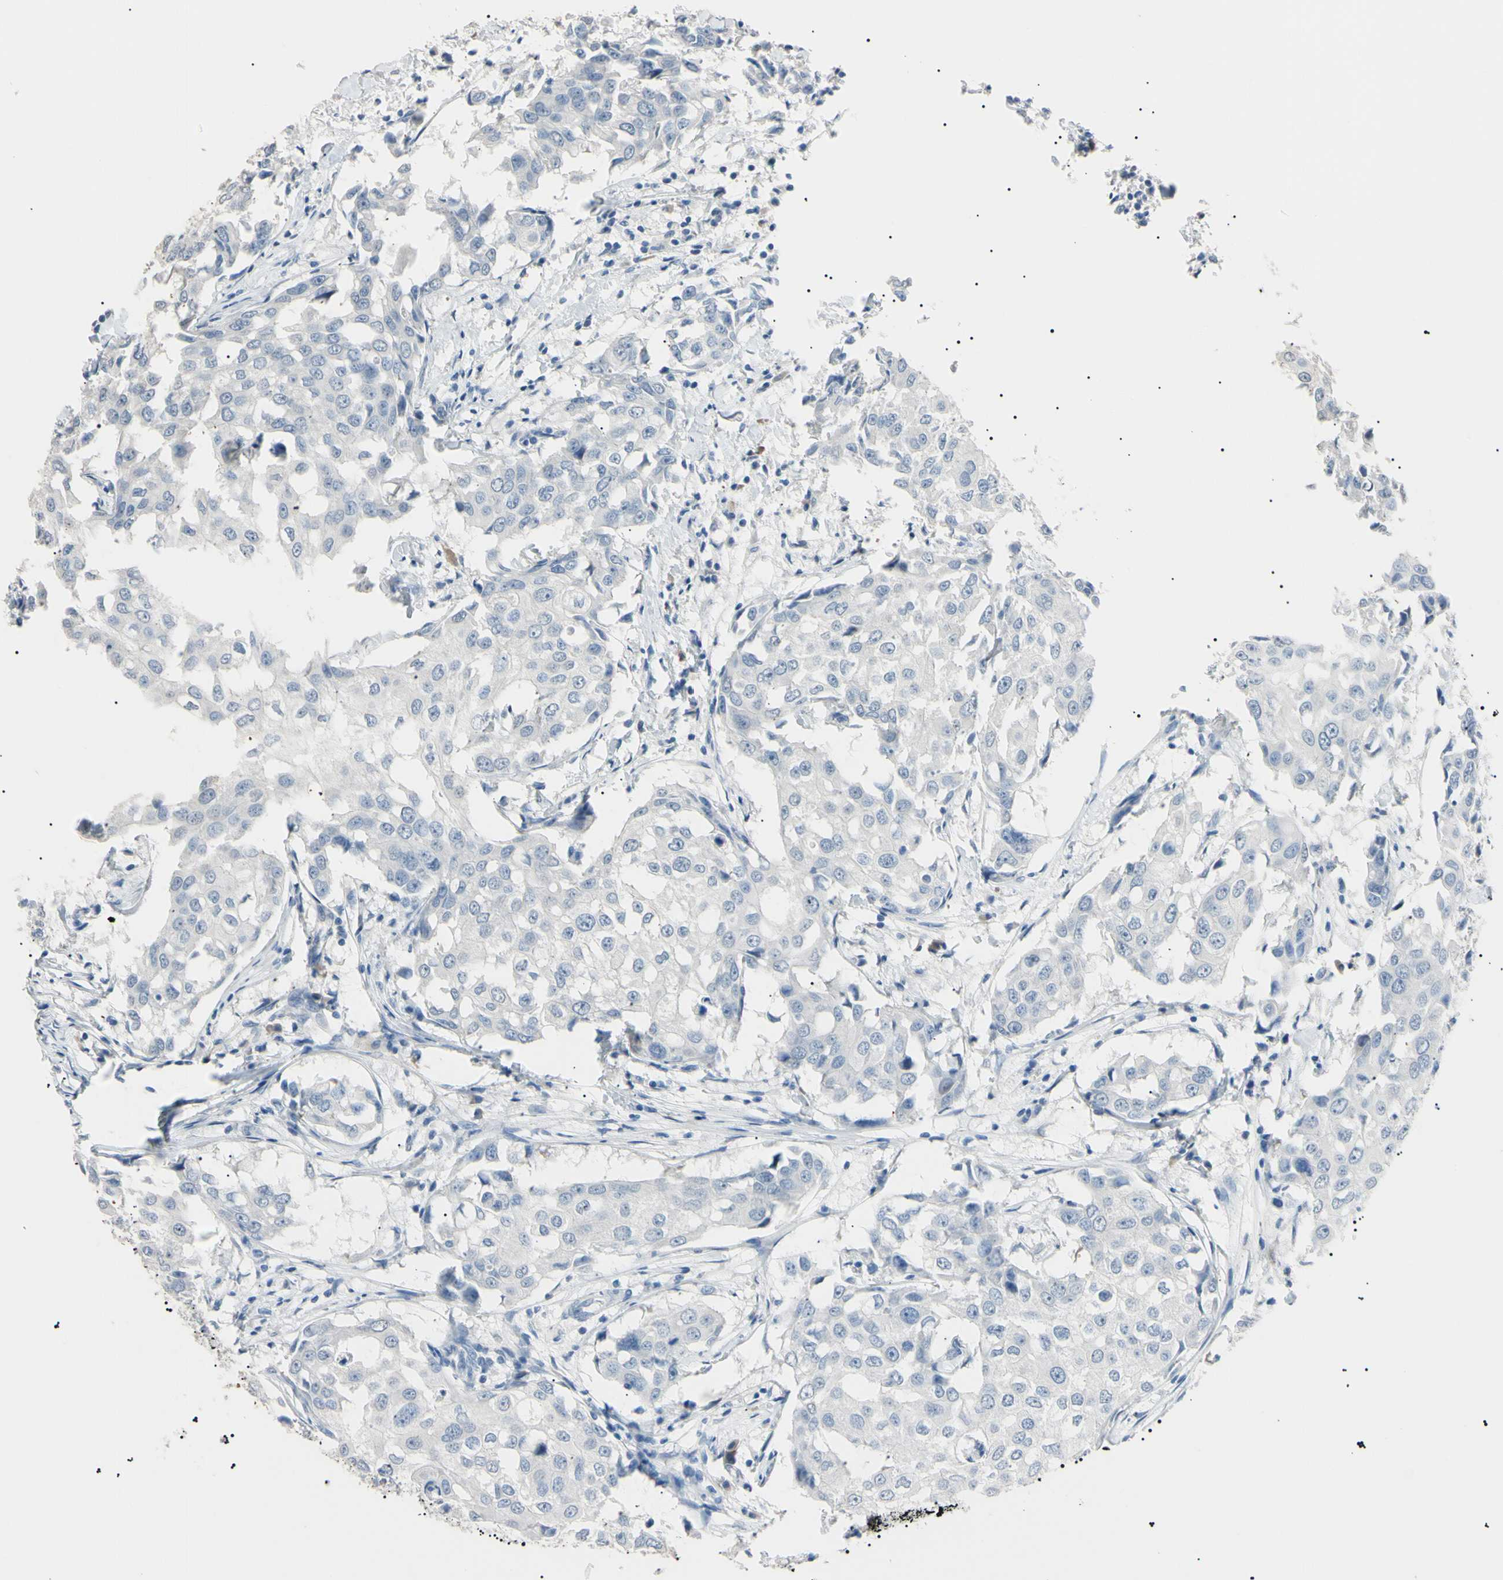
{"staining": {"intensity": "negative", "quantity": "none", "location": "none"}, "tissue": "breast cancer", "cell_type": "Tumor cells", "image_type": "cancer", "snomed": [{"axis": "morphology", "description": "Duct carcinoma"}, {"axis": "topography", "description": "Breast"}], "caption": "Tumor cells are negative for protein expression in human breast cancer (infiltrating ductal carcinoma).", "gene": "CGB3", "patient": {"sex": "female", "age": 53}}